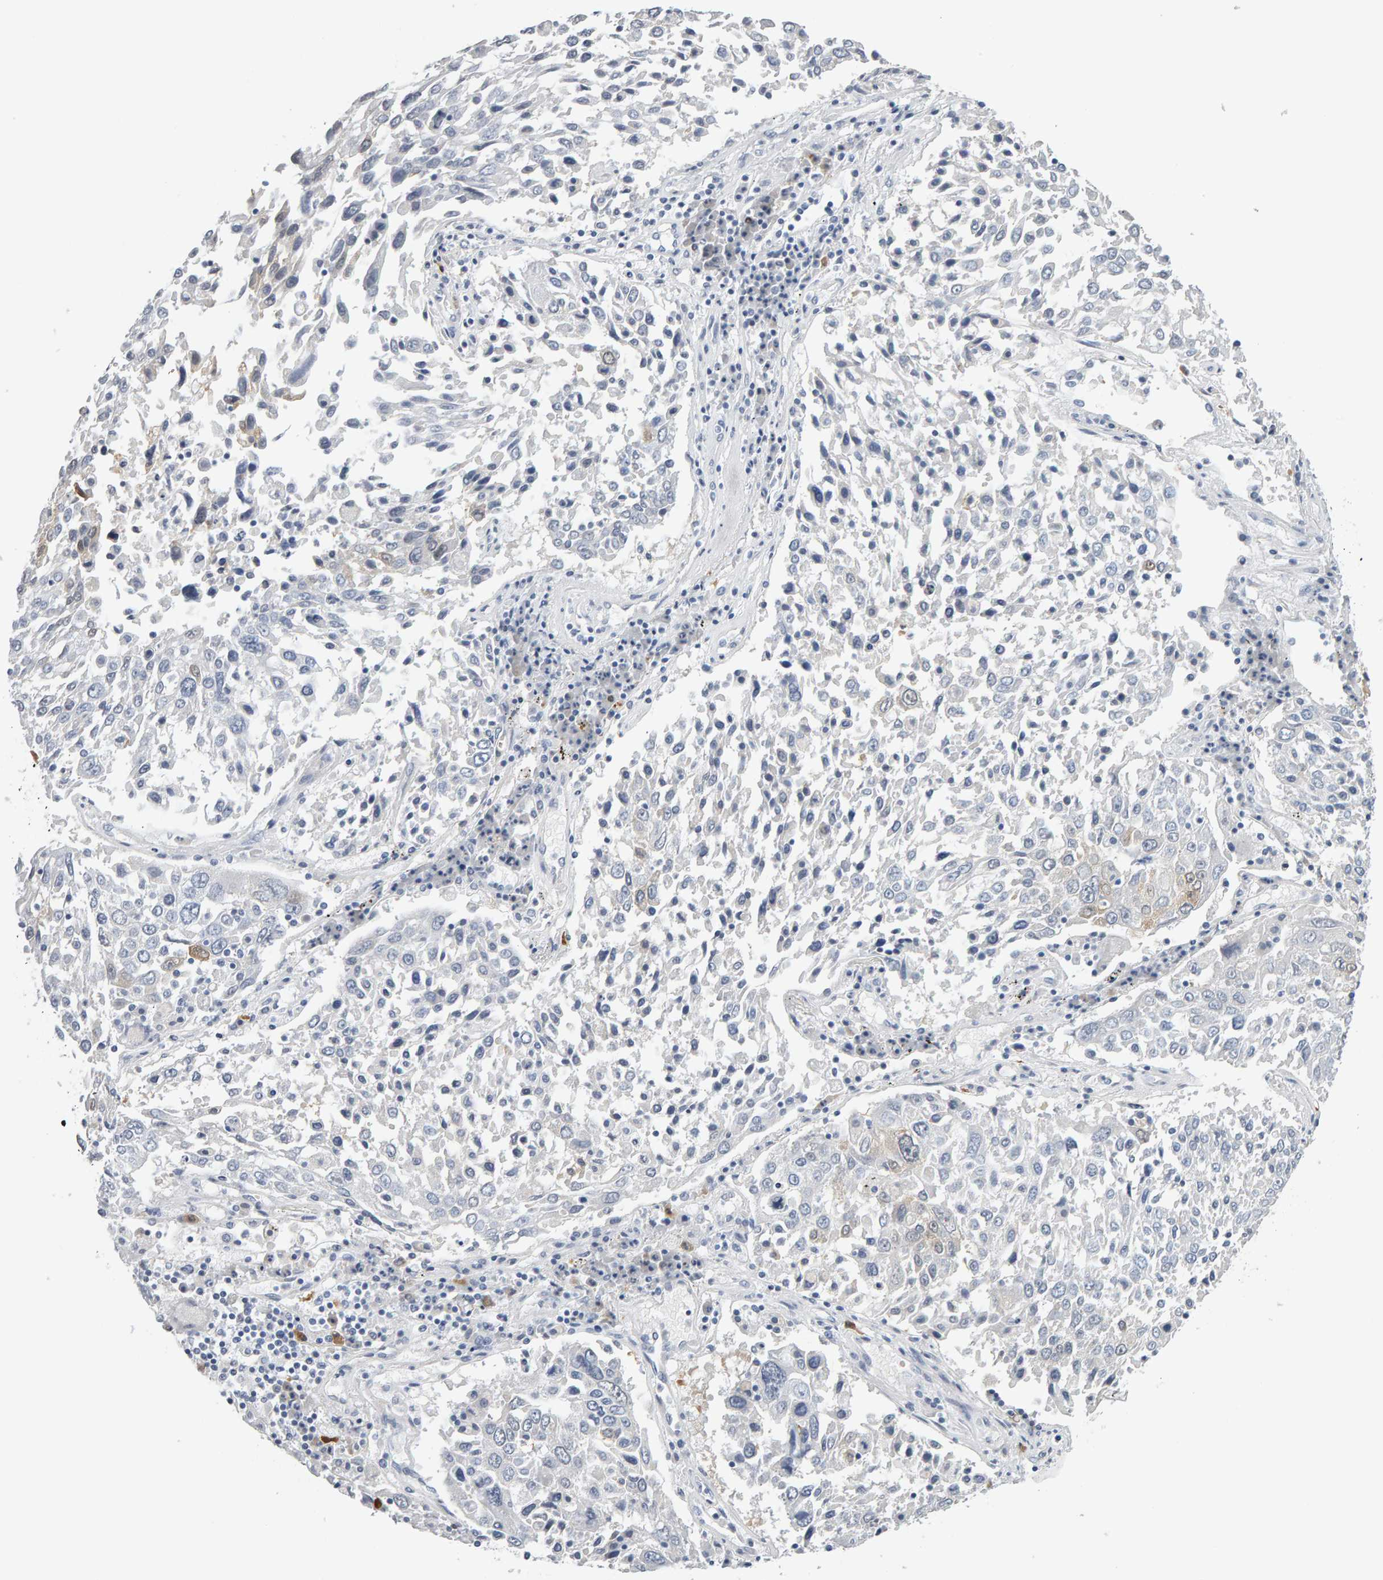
{"staining": {"intensity": "weak", "quantity": "<25%", "location": "cytoplasmic/membranous"}, "tissue": "lung cancer", "cell_type": "Tumor cells", "image_type": "cancer", "snomed": [{"axis": "morphology", "description": "Squamous cell carcinoma, NOS"}, {"axis": "topography", "description": "Lung"}], "caption": "This is an immunohistochemistry photomicrograph of lung cancer. There is no staining in tumor cells.", "gene": "CTH", "patient": {"sex": "male", "age": 65}}